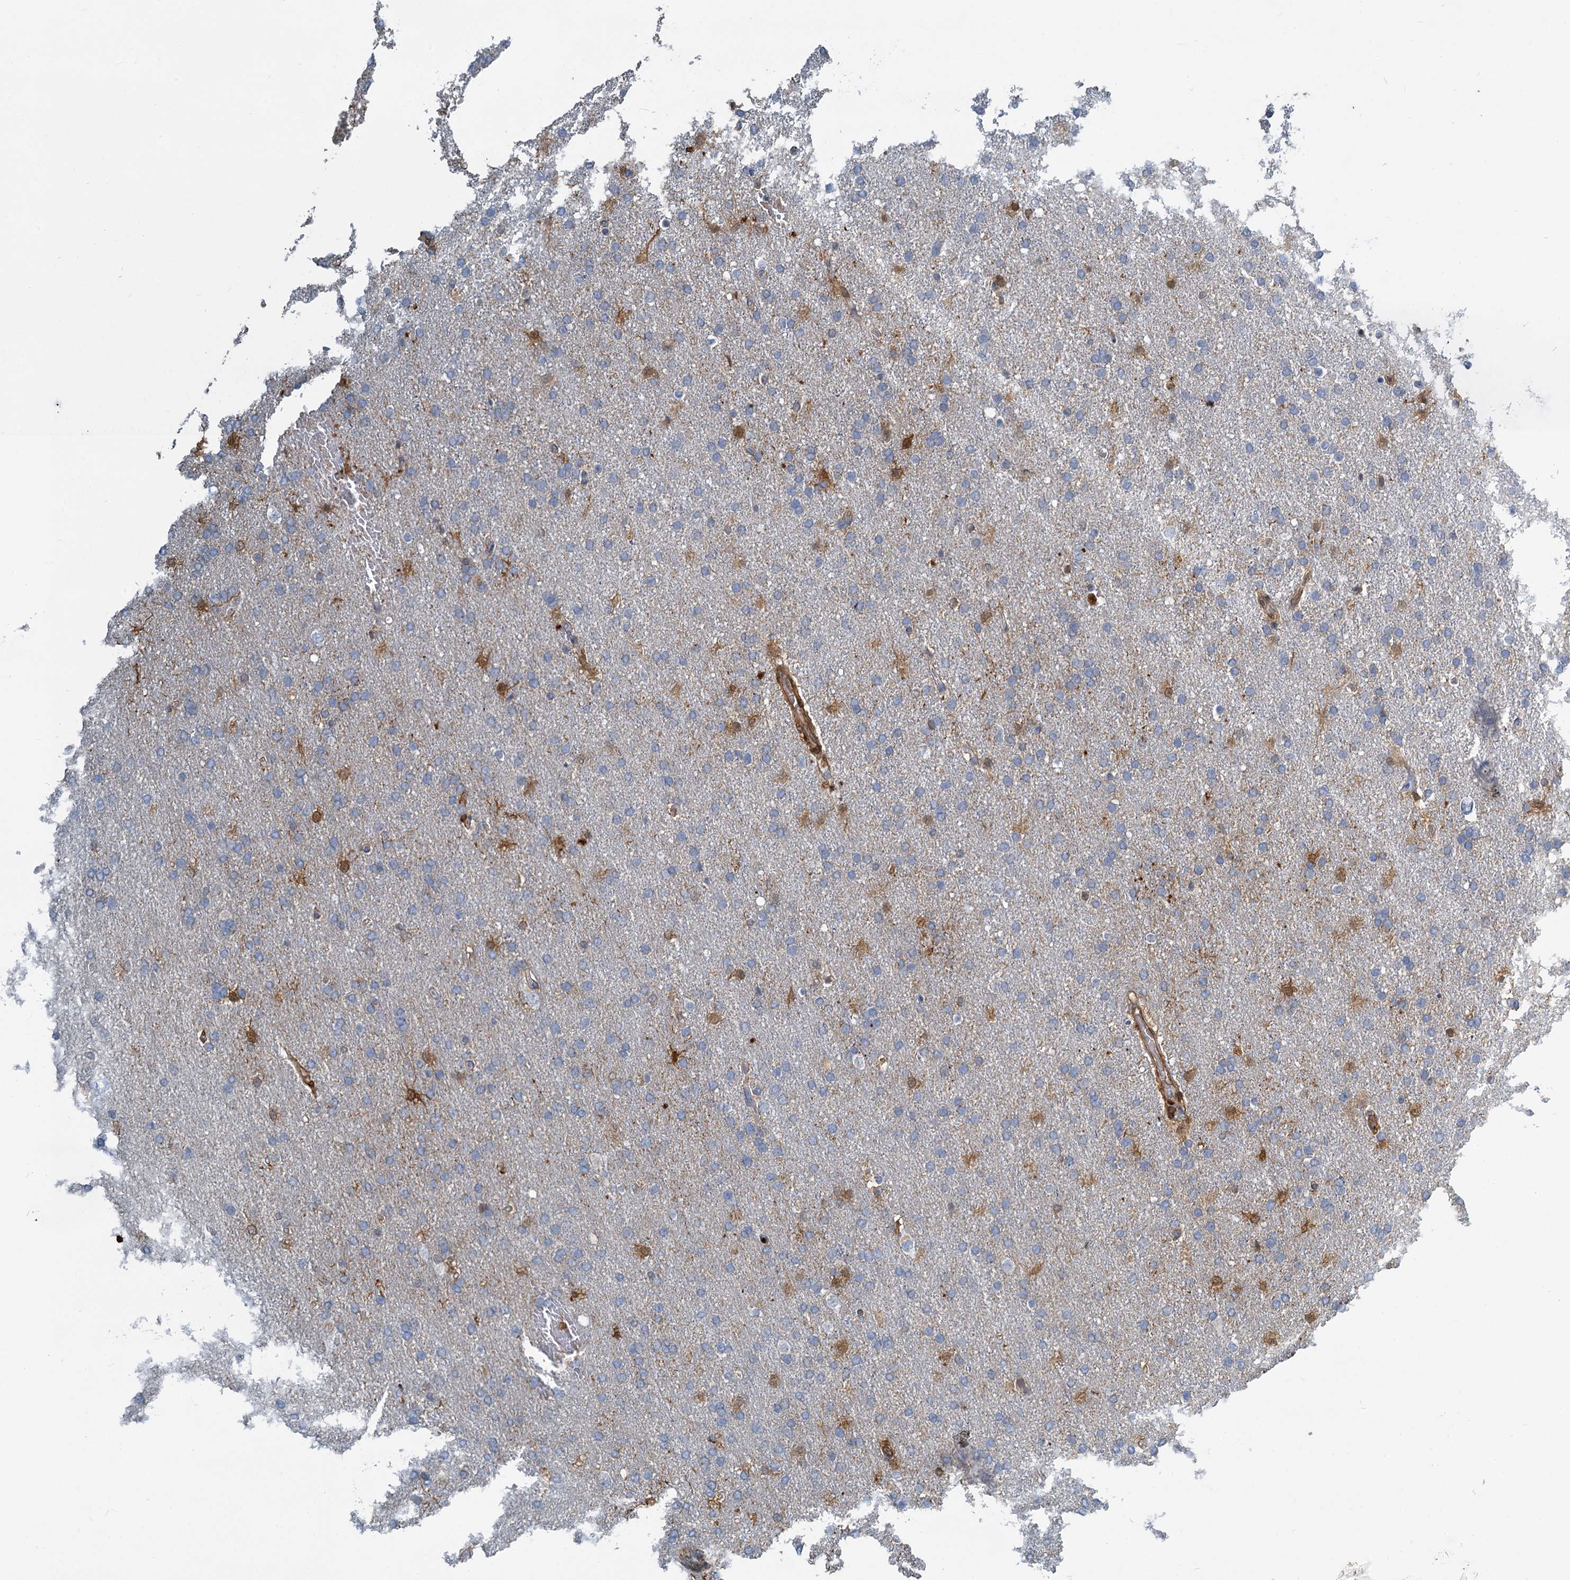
{"staining": {"intensity": "moderate", "quantity": "<25%", "location": "cytoplasmic/membranous,nuclear"}, "tissue": "glioma", "cell_type": "Tumor cells", "image_type": "cancer", "snomed": [{"axis": "morphology", "description": "Glioma, malignant, High grade"}, {"axis": "topography", "description": "Brain"}], "caption": "A photomicrograph showing moderate cytoplasmic/membranous and nuclear expression in approximately <25% of tumor cells in high-grade glioma (malignant), as visualized by brown immunohistochemical staining.", "gene": "S100A6", "patient": {"sex": "male", "age": 72}}